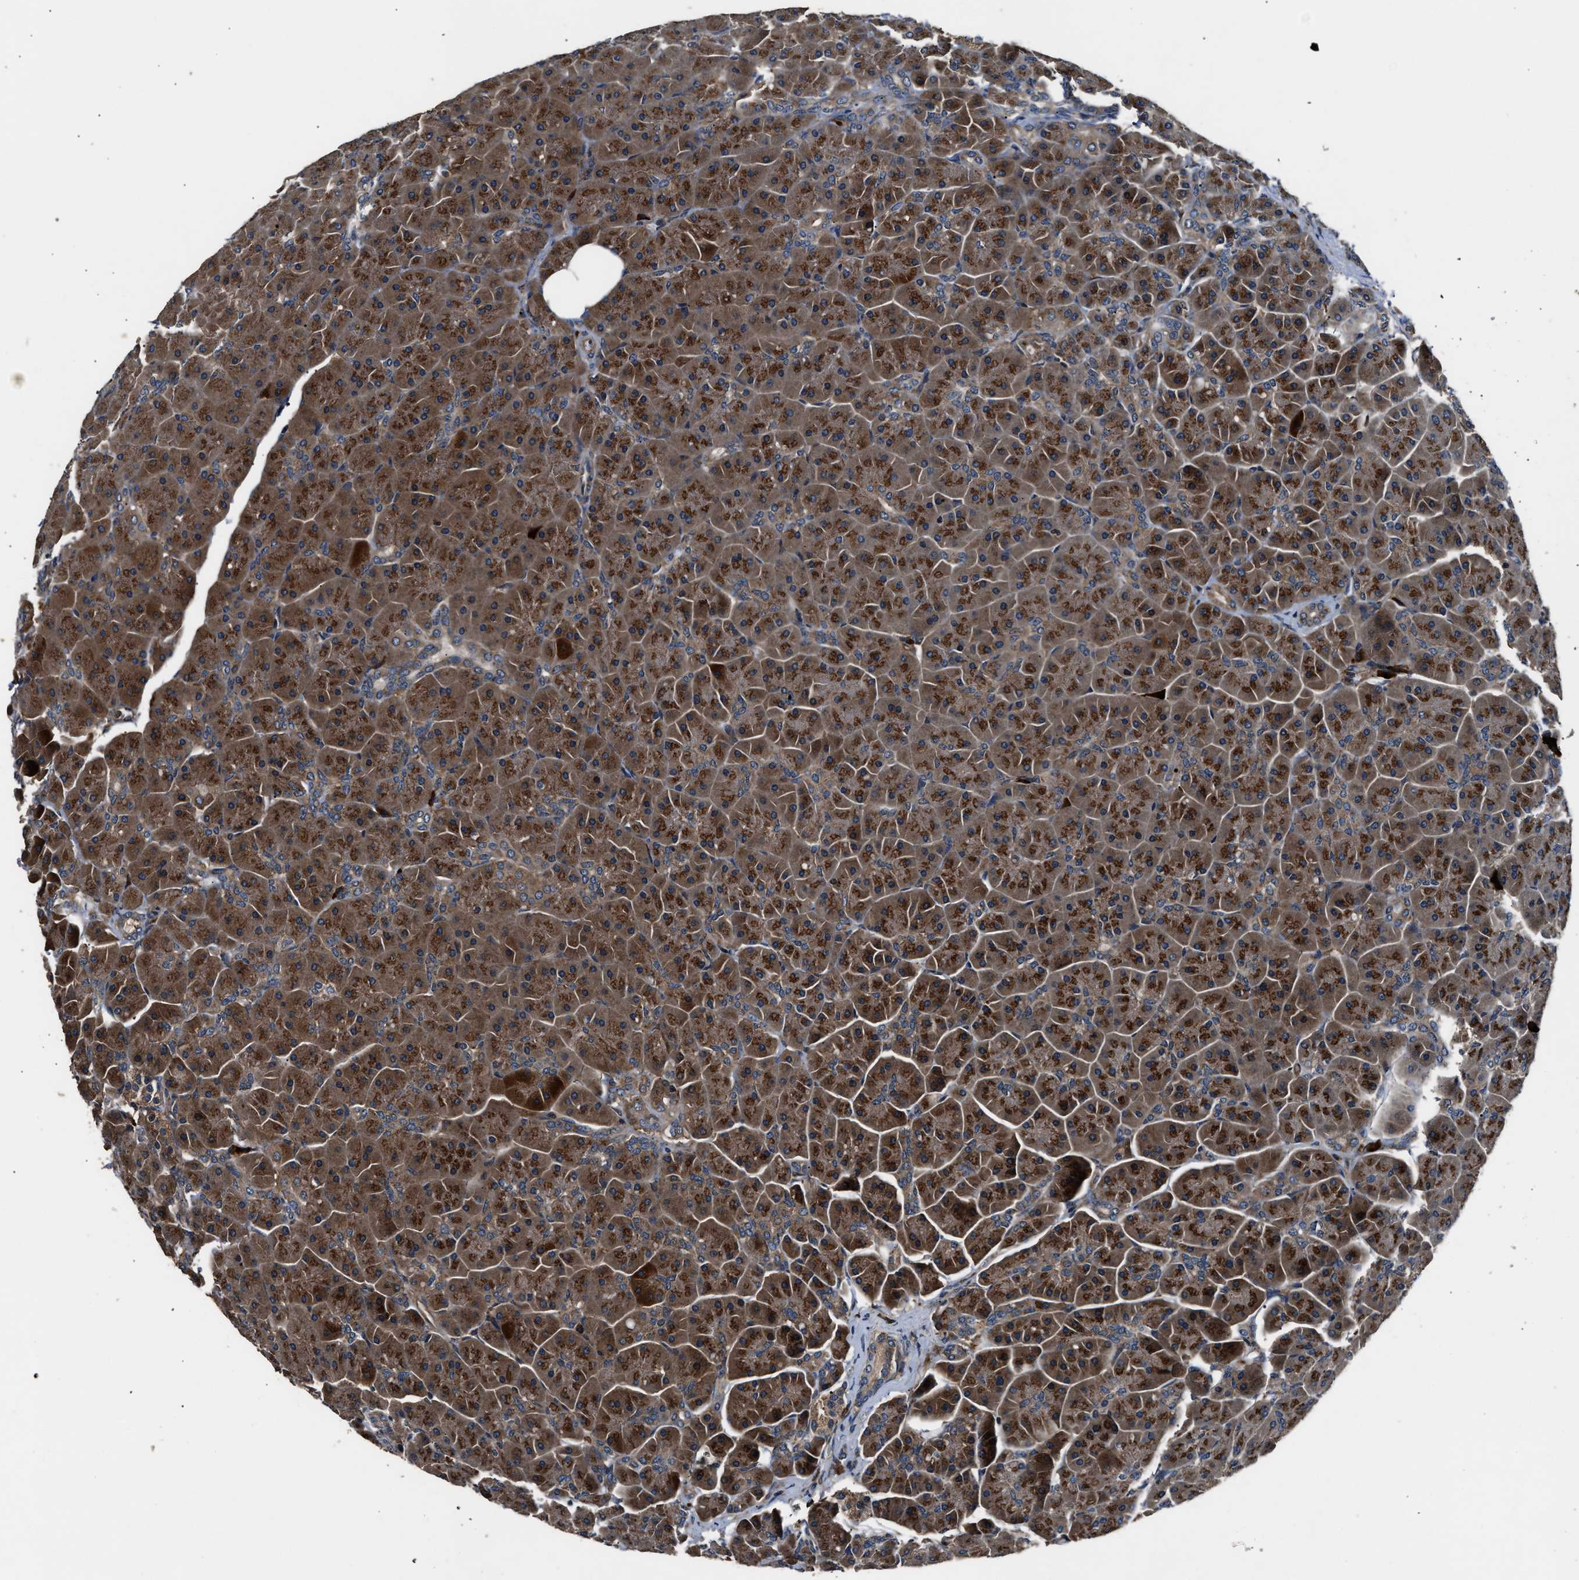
{"staining": {"intensity": "strong", "quantity": ">75%", "location": "cytoplasmic/membranous"}, "tissue": "pancreas", "cell_type": "Exocrine glandular cells", "image_type": "normal", "snomed": [{"axis": "morphology", "description": "Normal tissue, NOS"}, {"axis": "topography", "description": "Pancreas"}], "caption": "A histopathology image of human pancreas stained for a protein demonstrates strong cytoplasmic/membranous brown staining in exocrine glandular cells.", "gene": "IMPDH2", "patient": {"sex": "male", "age": 66}}